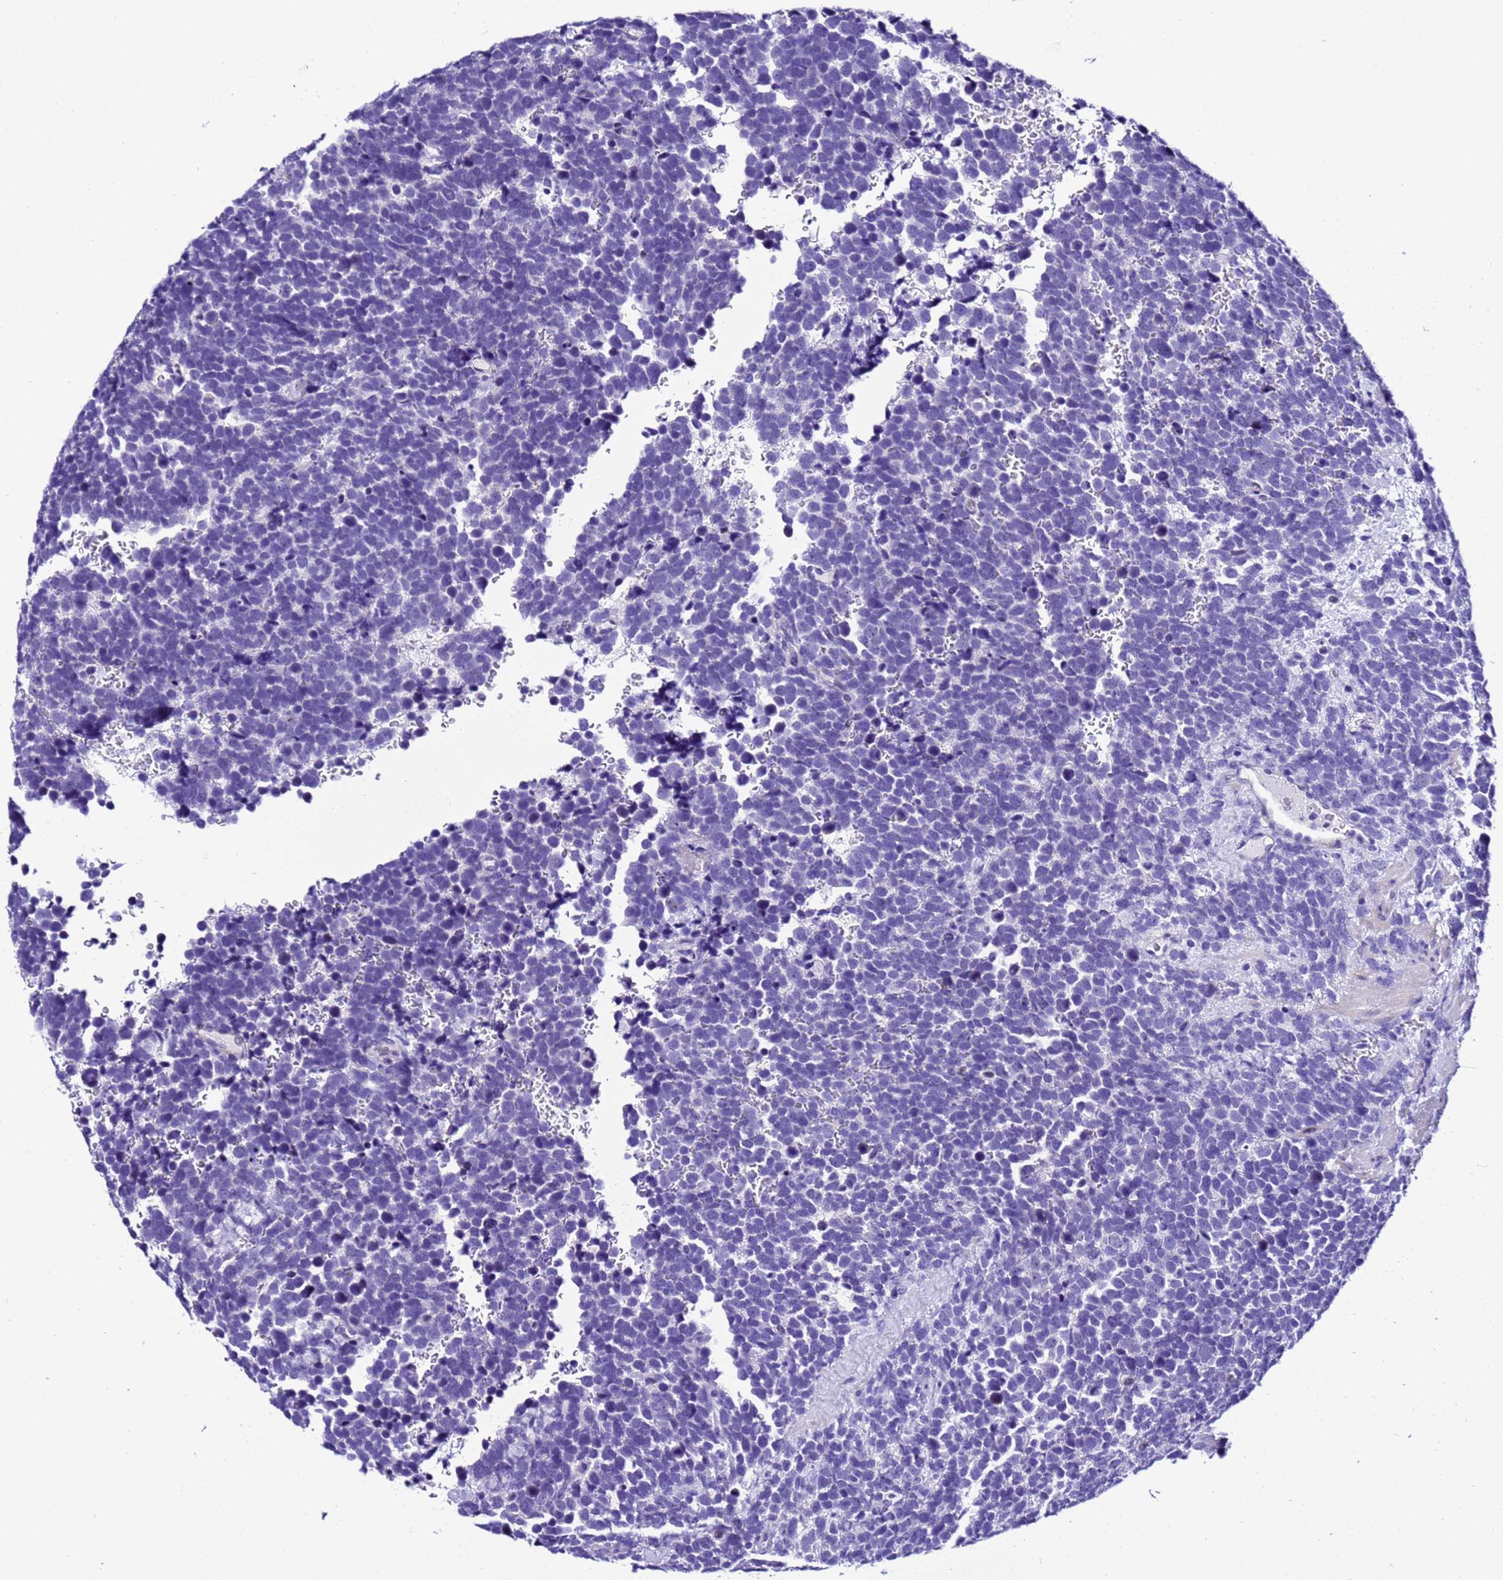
{"staining": {"intensity": "negative", "quantity": "none", "location": "none"}, "tissue": "urothelial cancer", "cell_type": "Tumor cells", "image_type": "cancer", "snomed": [{"axis": "morphology", "description": "Urothelial carcinoma, High grade"}, {"axis": "topography", "description": "Urinary bladder"}], "caption": "Protein analysis of urothelial cancer demonstrates no significant staining in tumor cells.", "gene": "ZNF417", "patient": {"sex": "female", "age": 82}}